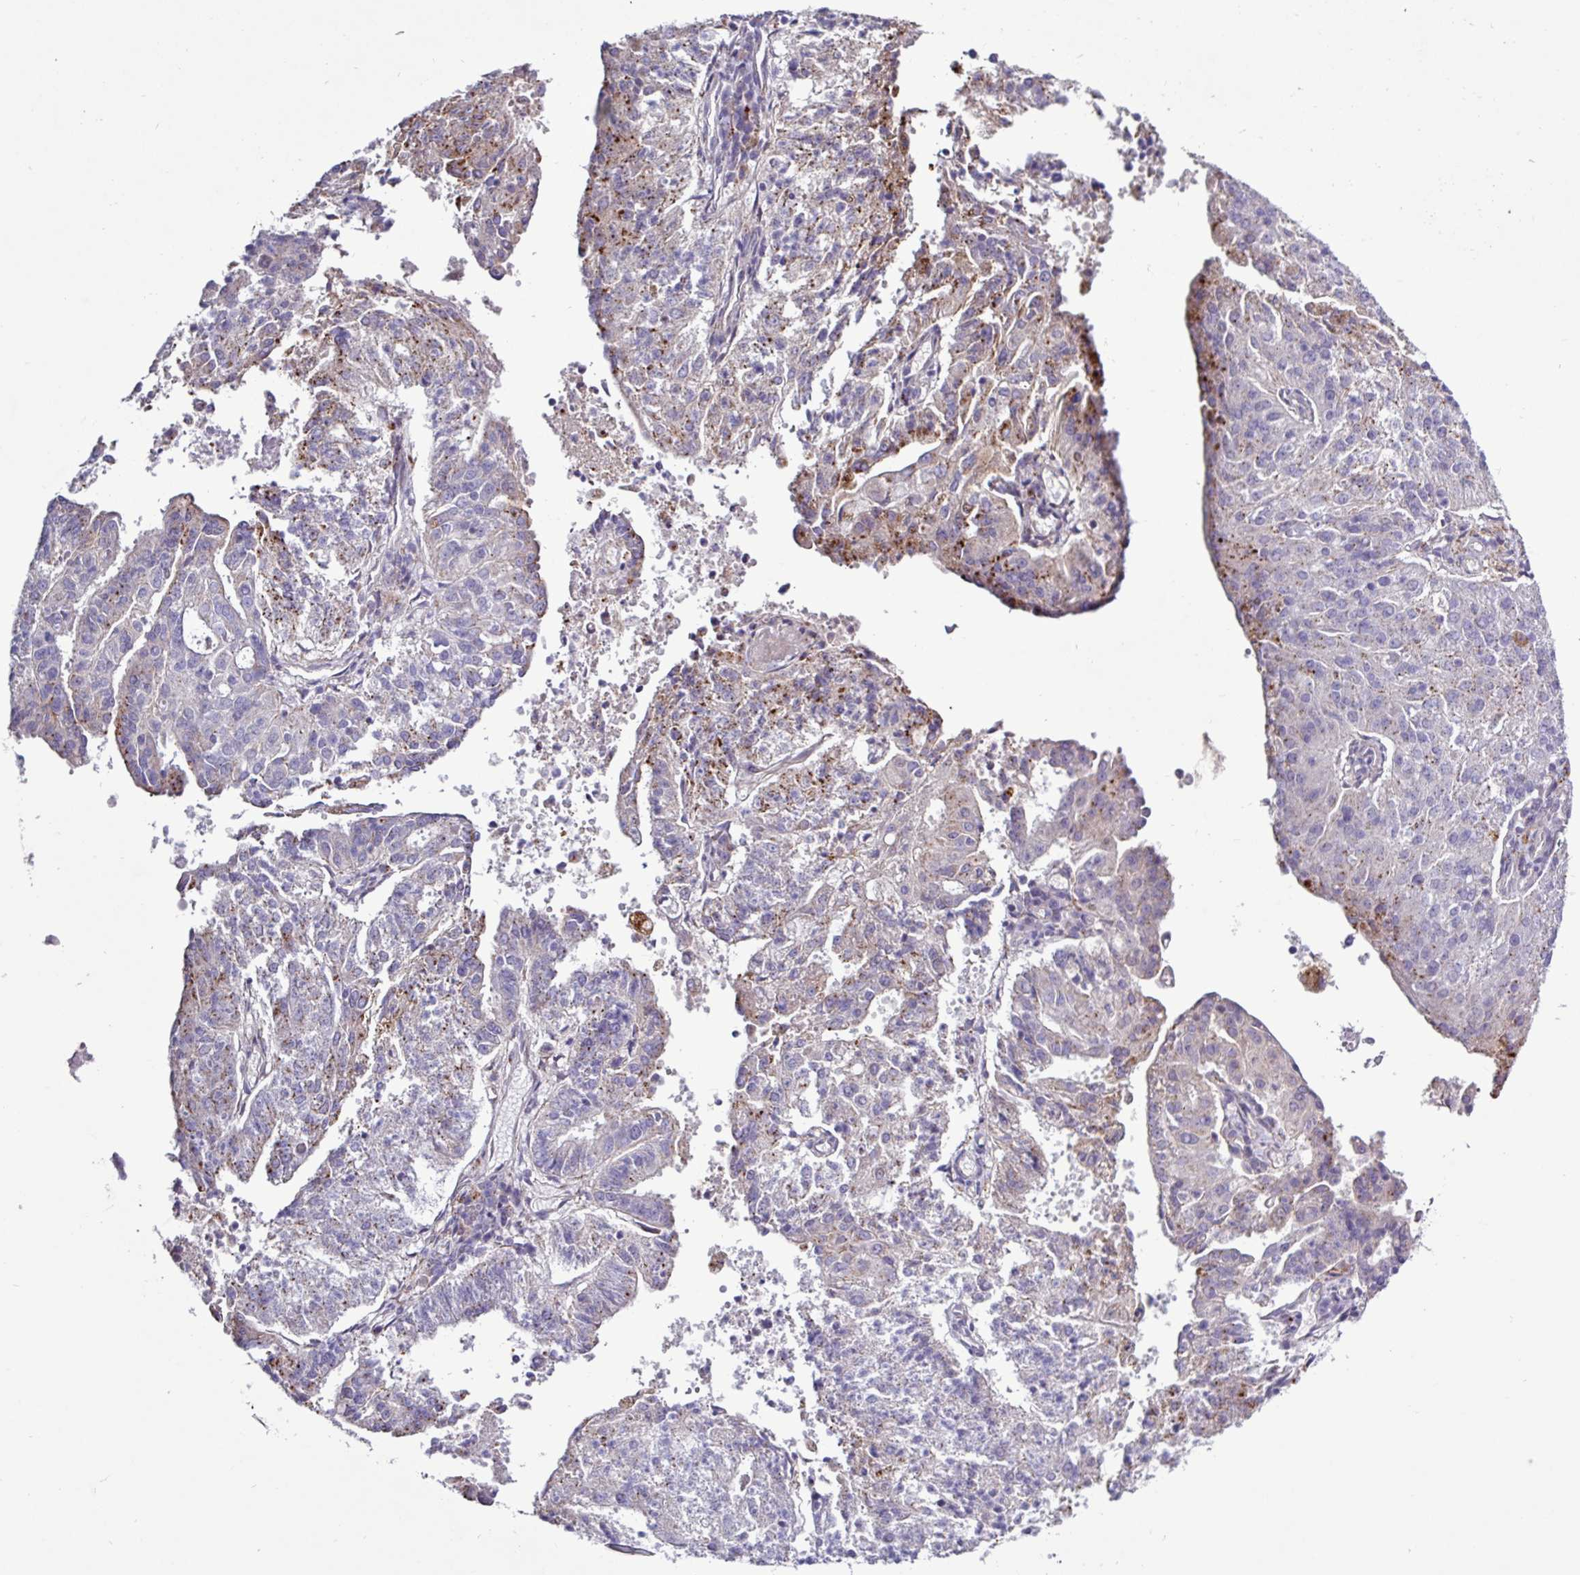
{"staining": {"intensity": "moderate", "quantity": "<25%", "location": "cytoplasmic/membranous"}, "tissue": "endometrial cancer", "cell_type": "Tumor cells", "image_type": "cancer", "snomed": [{"axis": "morphology", "description": "Adenocarcinoma, NOS"}, {"axis": "topography", "description": "Endometrium"}], "caption": "The immunohistochemical stain highlights moderate cytoplasmic/membranous positivity in tumor cells of adenocarcinoma (endometrial) tissue. (Brightfield microscopy of DAB IHC at high magnification).", "gene": "AMIGO2", "patient": {"sex": "female", "age": 82}}